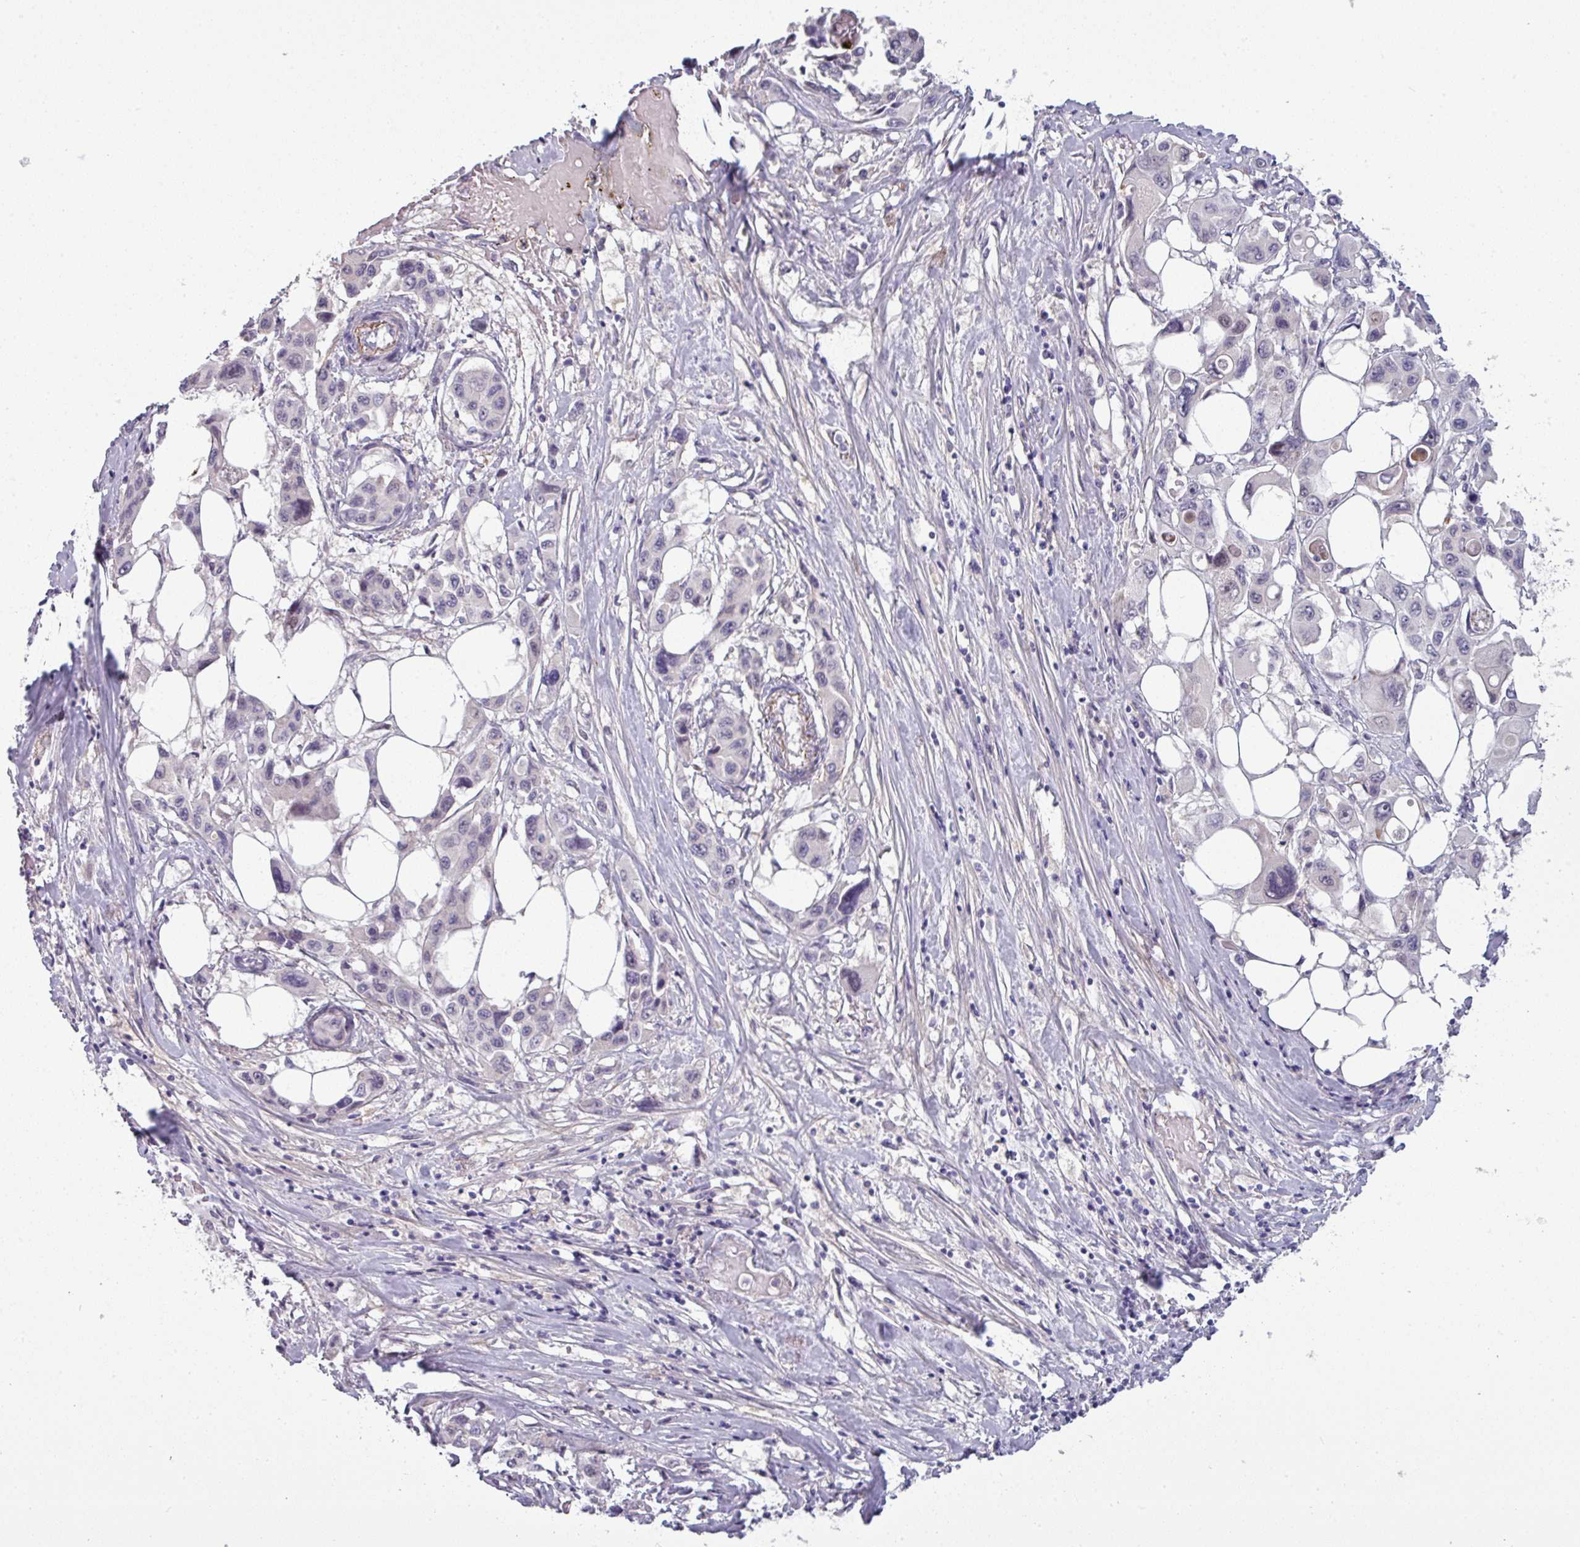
{"staining": {"intensity": "negative", "quantity": "none", "location": "none"}, "tissue": "pancreatic cancer", "cell_type": "Tumor cells", "image_type": "cancer", "snomed": [{"axis": "morphology", "description": "Adenocarcinoma, NOS"}, {"axis": "topography", "description": "Pancreas"}], "caption": "Pancreatic cancer (adenocarcinoma) stained for a protein using immunohistochemistry reveals no staining tumor cells.", "gene": "C2orf16", "patient": {"sex": "male", "age": 92}}